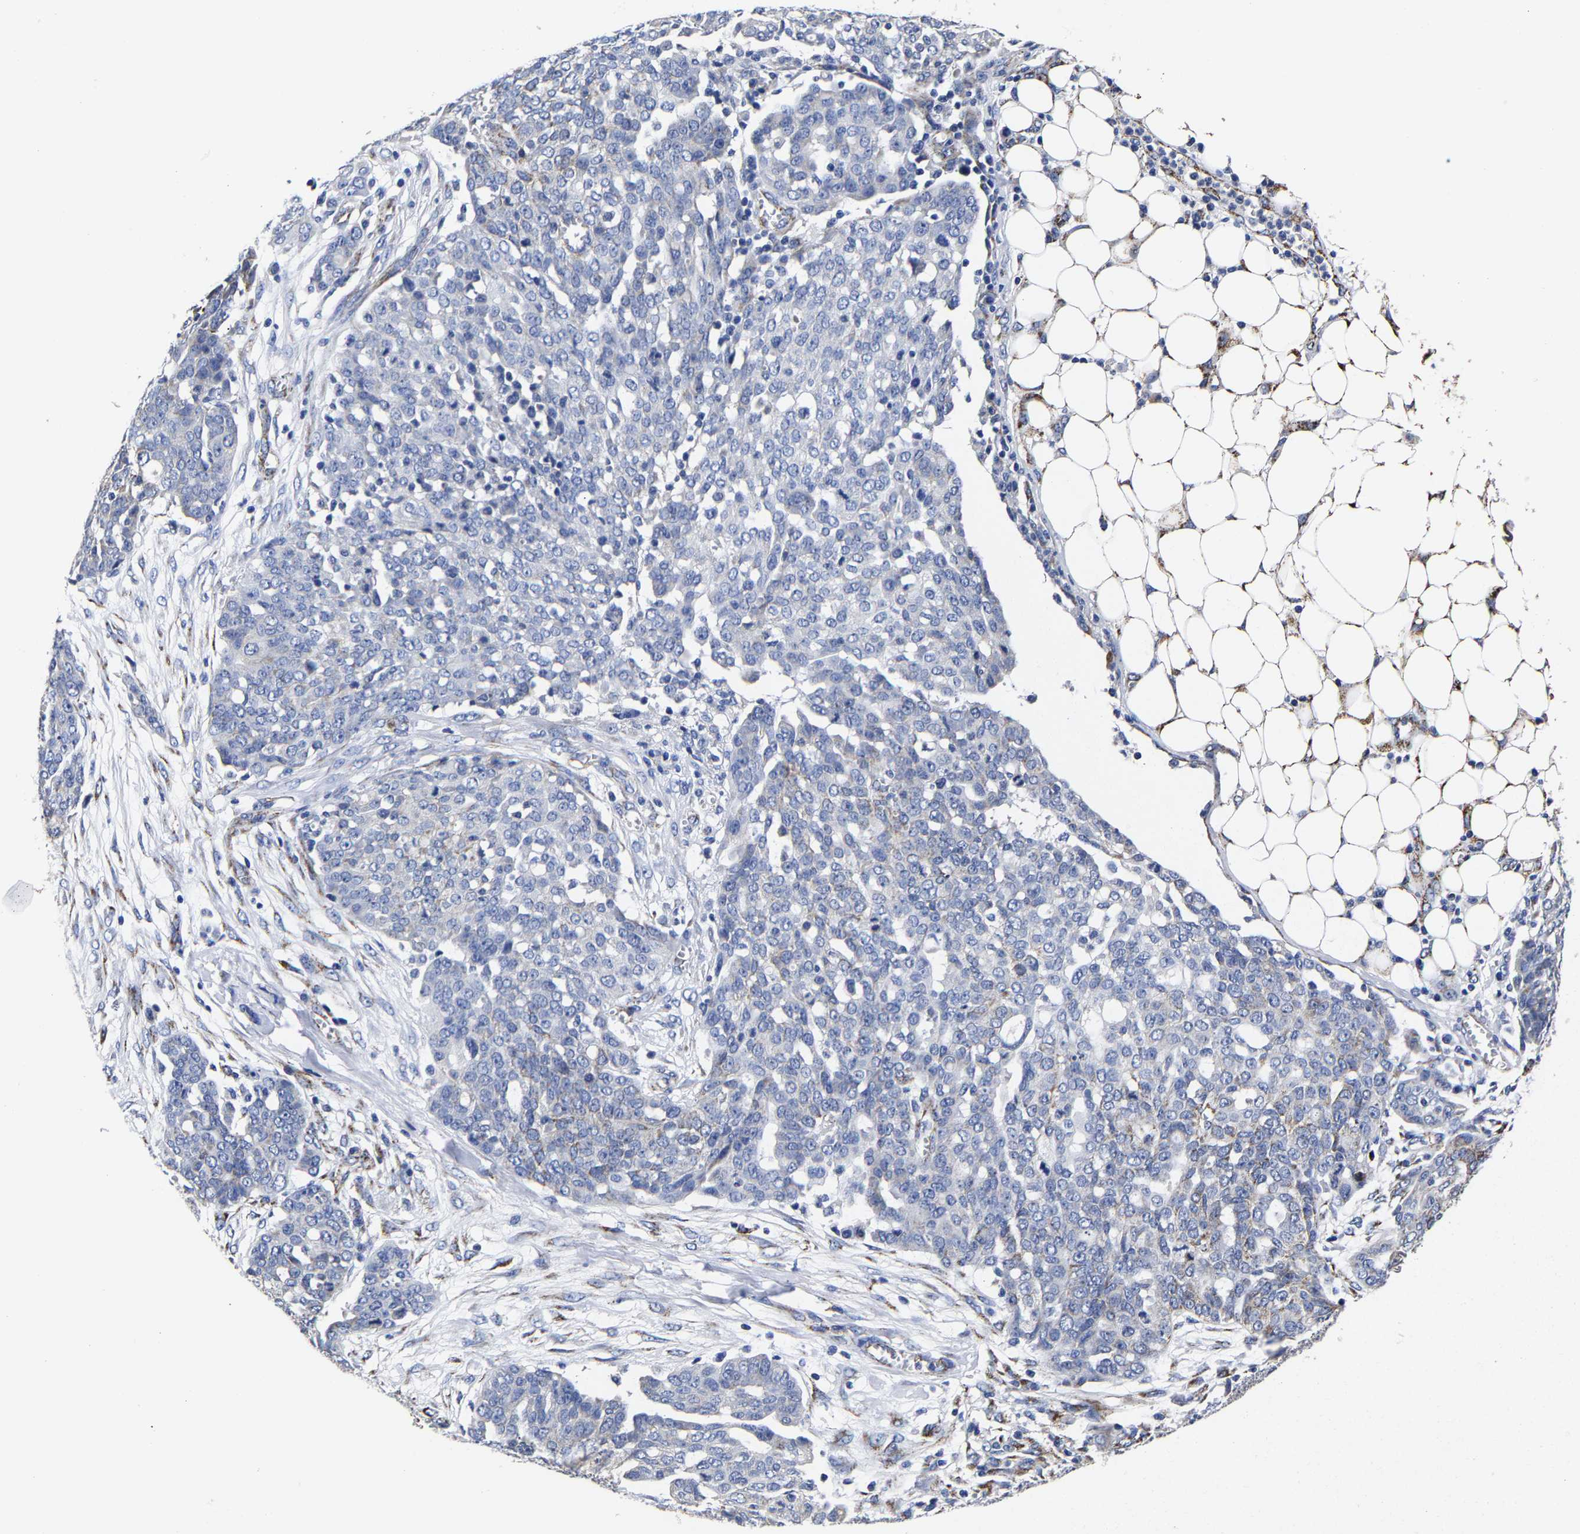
{"staining": {"intensity": "negative", "quantity": "none", "location": "none"}, "tissue": "ovarian cancer", "cell_type": "Tumor cells", "image_type": "cancer", "snomed": [{"axis": "morphology", "description": "Cystadenocarcinoma, serous, NOS"}, {"axis": "topography", "description": "Soft tissue"}, {"axis": "topography", "description": "Ovary"}], "caption": "Tumor cells show no significant expression in serous cystadenocarcinoma (ovarian).", "gene": "AASS", "patient": {"sex": "female", "age": 57}}